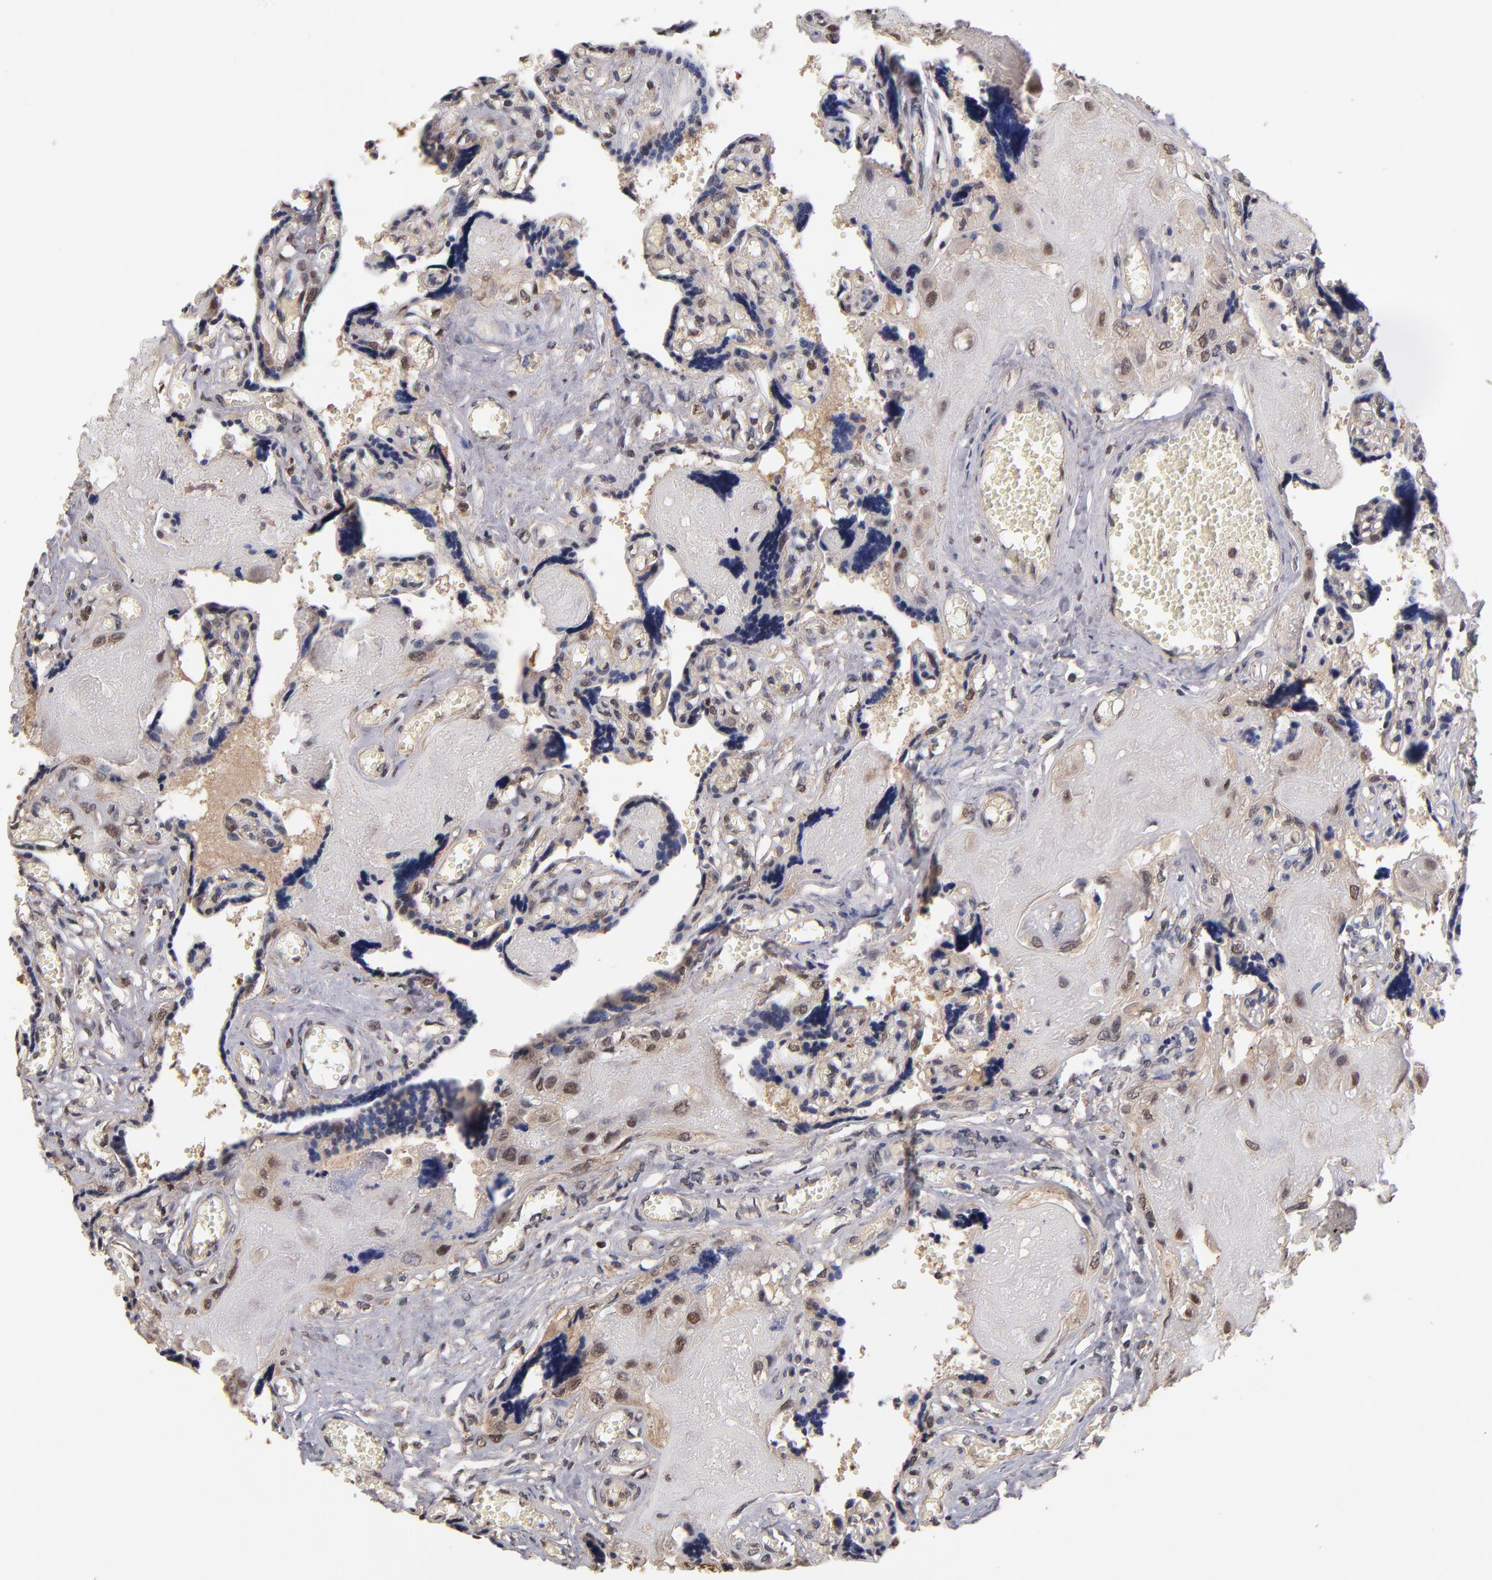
{"staining": {"intensity": "moderate", "quantity": ">75%", "location": "cytoplasmic/membranous,nuclear"}, "tissue": "placenta", "cell_type": "Decidual cells", "image_type": "normal", "snomed": [{"axis": "morphology", "description": "Normal tissue, NOS"}, {"axis": "morphology", "description": "Degeneration, NOS"}, {"axis": "topography", "description": "Placenta"}], "caption": "Immunohistochemical staining of unremarkable human placenta reveals >75% levels of moderate cytoplasmic/membranous,nuclear protein expression in approximately >75% of decidual cells. (Brightfield microscopy of DAB IHC at high magnification).", "gene": "PSMD10", "patient": {"sex": "female", "age": 35}}